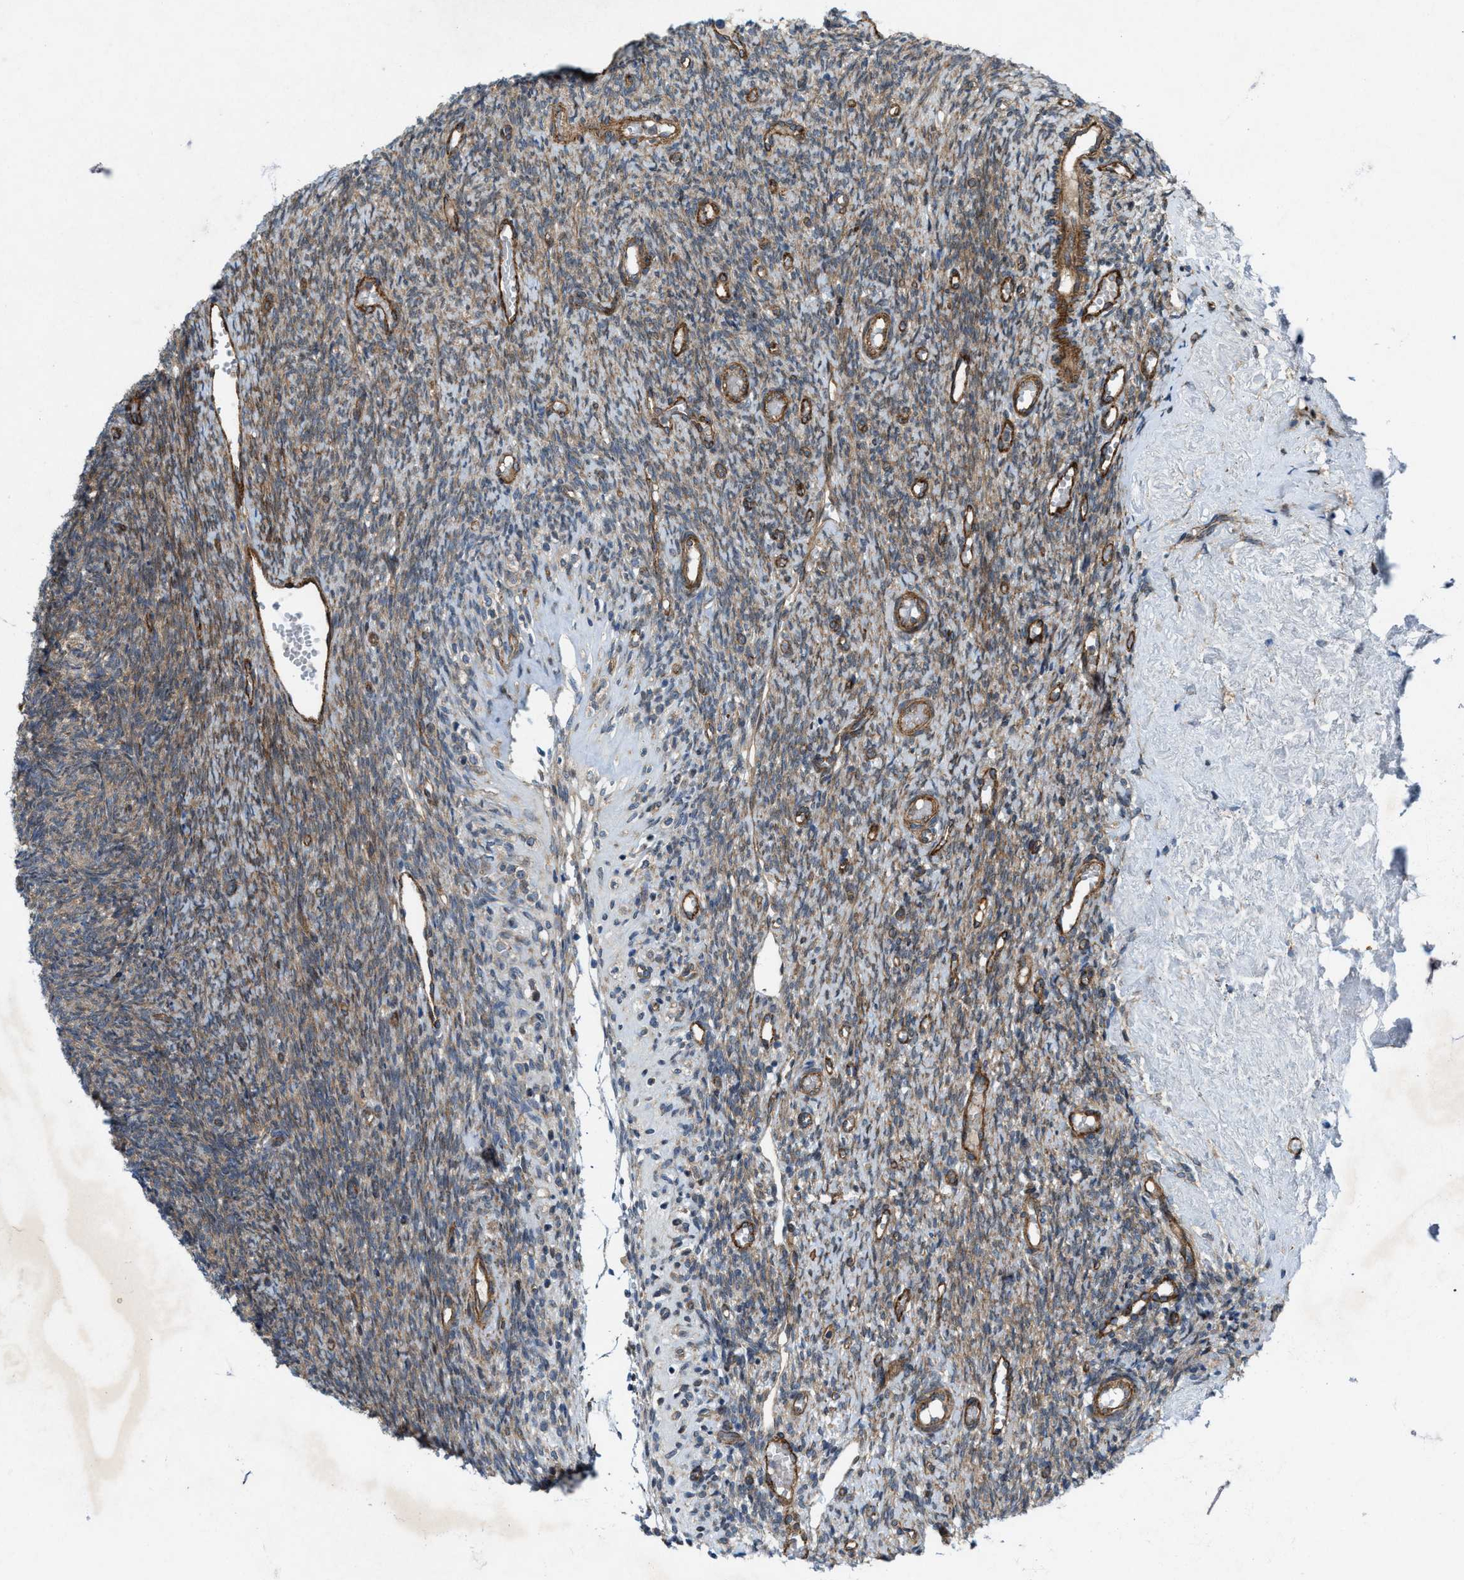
{"staining": {"intensity": "weak", "quantity": ">75%", "location": "cytoplasmic/membranous"}, "tissue": "ovary", "cell_type": "Ovarian stroma cells", "image_type": "normal", "snomed": [{"axis": "morphology", "description": "Normal tissue, NOS"}, {"axis": "topography", "description": "Ovary"}], "caption": "Ovary stained for a protein (brown) displays weak cytoplasmic/membranous positive positivity in about >75% of ovarian stroma cells.", "gene": "URGCP", "patient": {"sex": "female", "age": 41}}